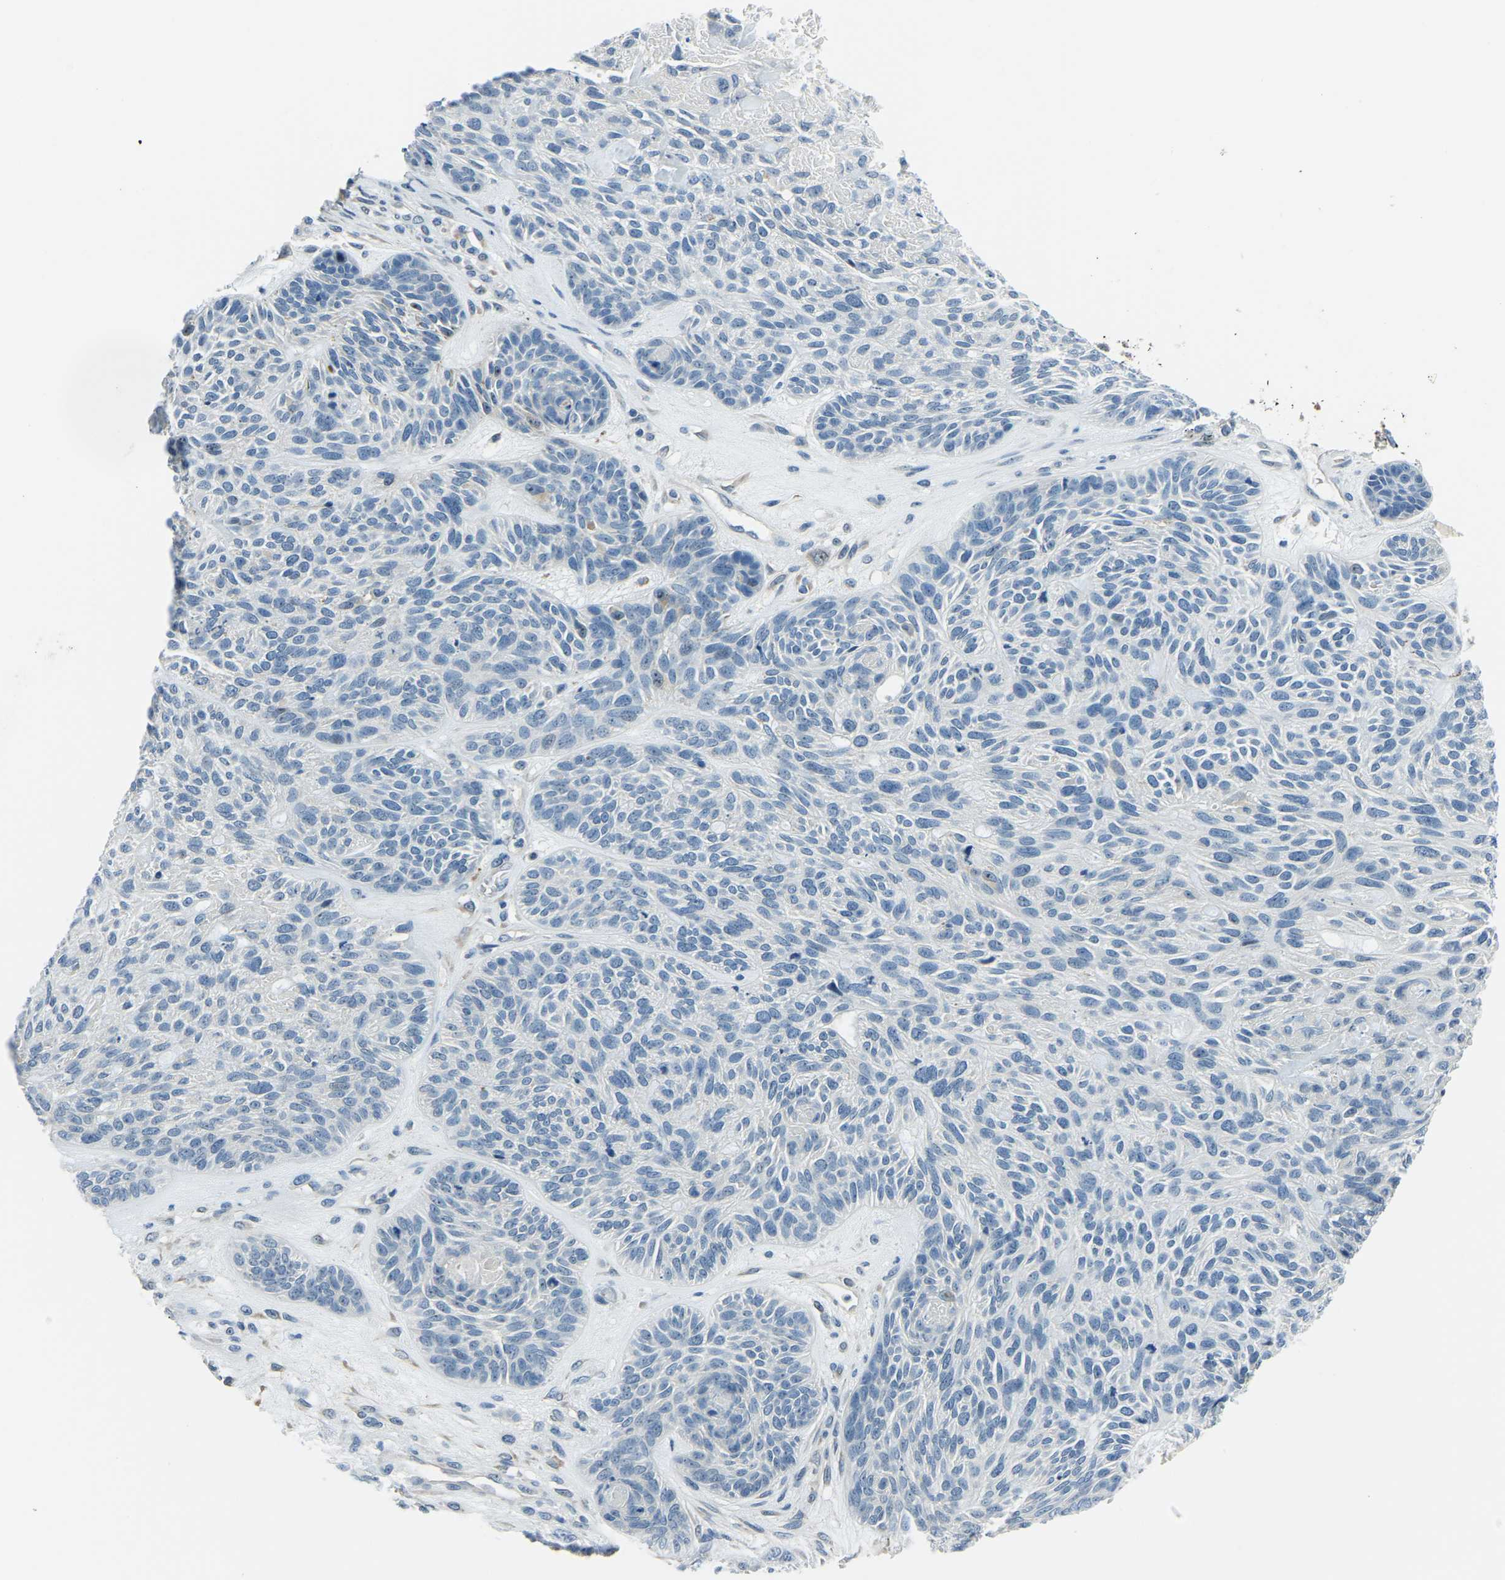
{"staining": {"intensity": "negative", "quantity": "none", "location": "none"}, "tissue": "skin cancer", "cell_type": "Tumor cells", "image_type": "cancer", "snomed": [{"axis": "morphology", "description": "Basal cell carcinoma"}, {"axis": "topography", "description": "Skin"}], "caption": "This image is of basal cell carcinoma (skin) stained with IHC to label a protein in brown with the nuclei are counter-stained blue. There is no positivity in tumor cells.", "gene": "RRP1", "patient": {"sex": "male", "age": 55}}